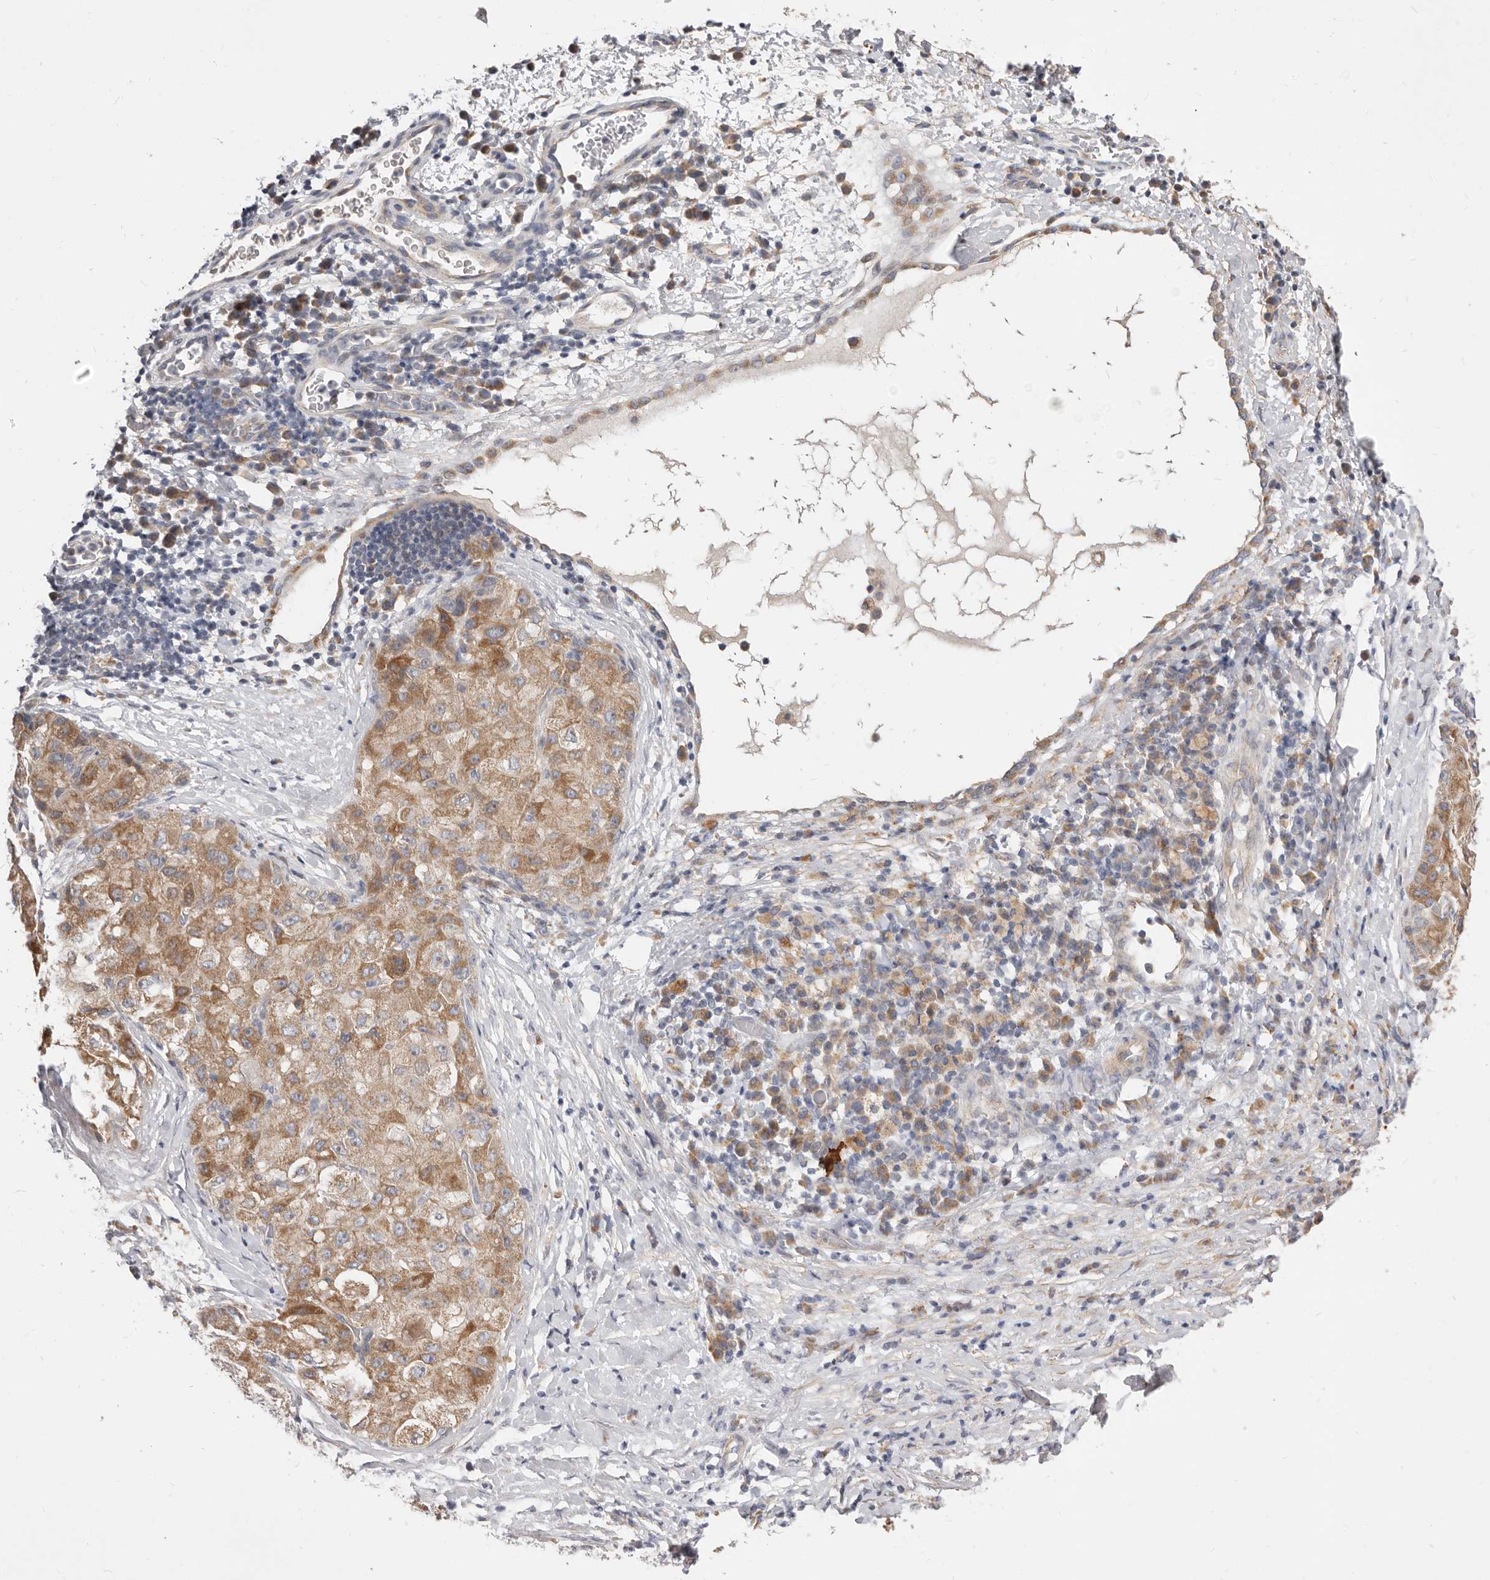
{"staining": {"intensity": "moderate", "quantity": ">75%", "location": "cytoplasmic/membranous"}, "tissue": "liver cancer", "cell_type": "Tumor cells", "image_type": "cancer", "snomed": [{"axis": "morphology", "description": "Carcinoma, Hepatocellular, NOS"}, {"axis": "topography", "description": "Liver"}], "caption": "Liver cancer (hepatocellular carcinoma) was stained to show a protein in brown. There is medium levels of moderate cytoplasmic/membranous expression in about >75% of tumor cells.", "gene": "TFB2M", "patient": {"sex": "male", "age": 80}}